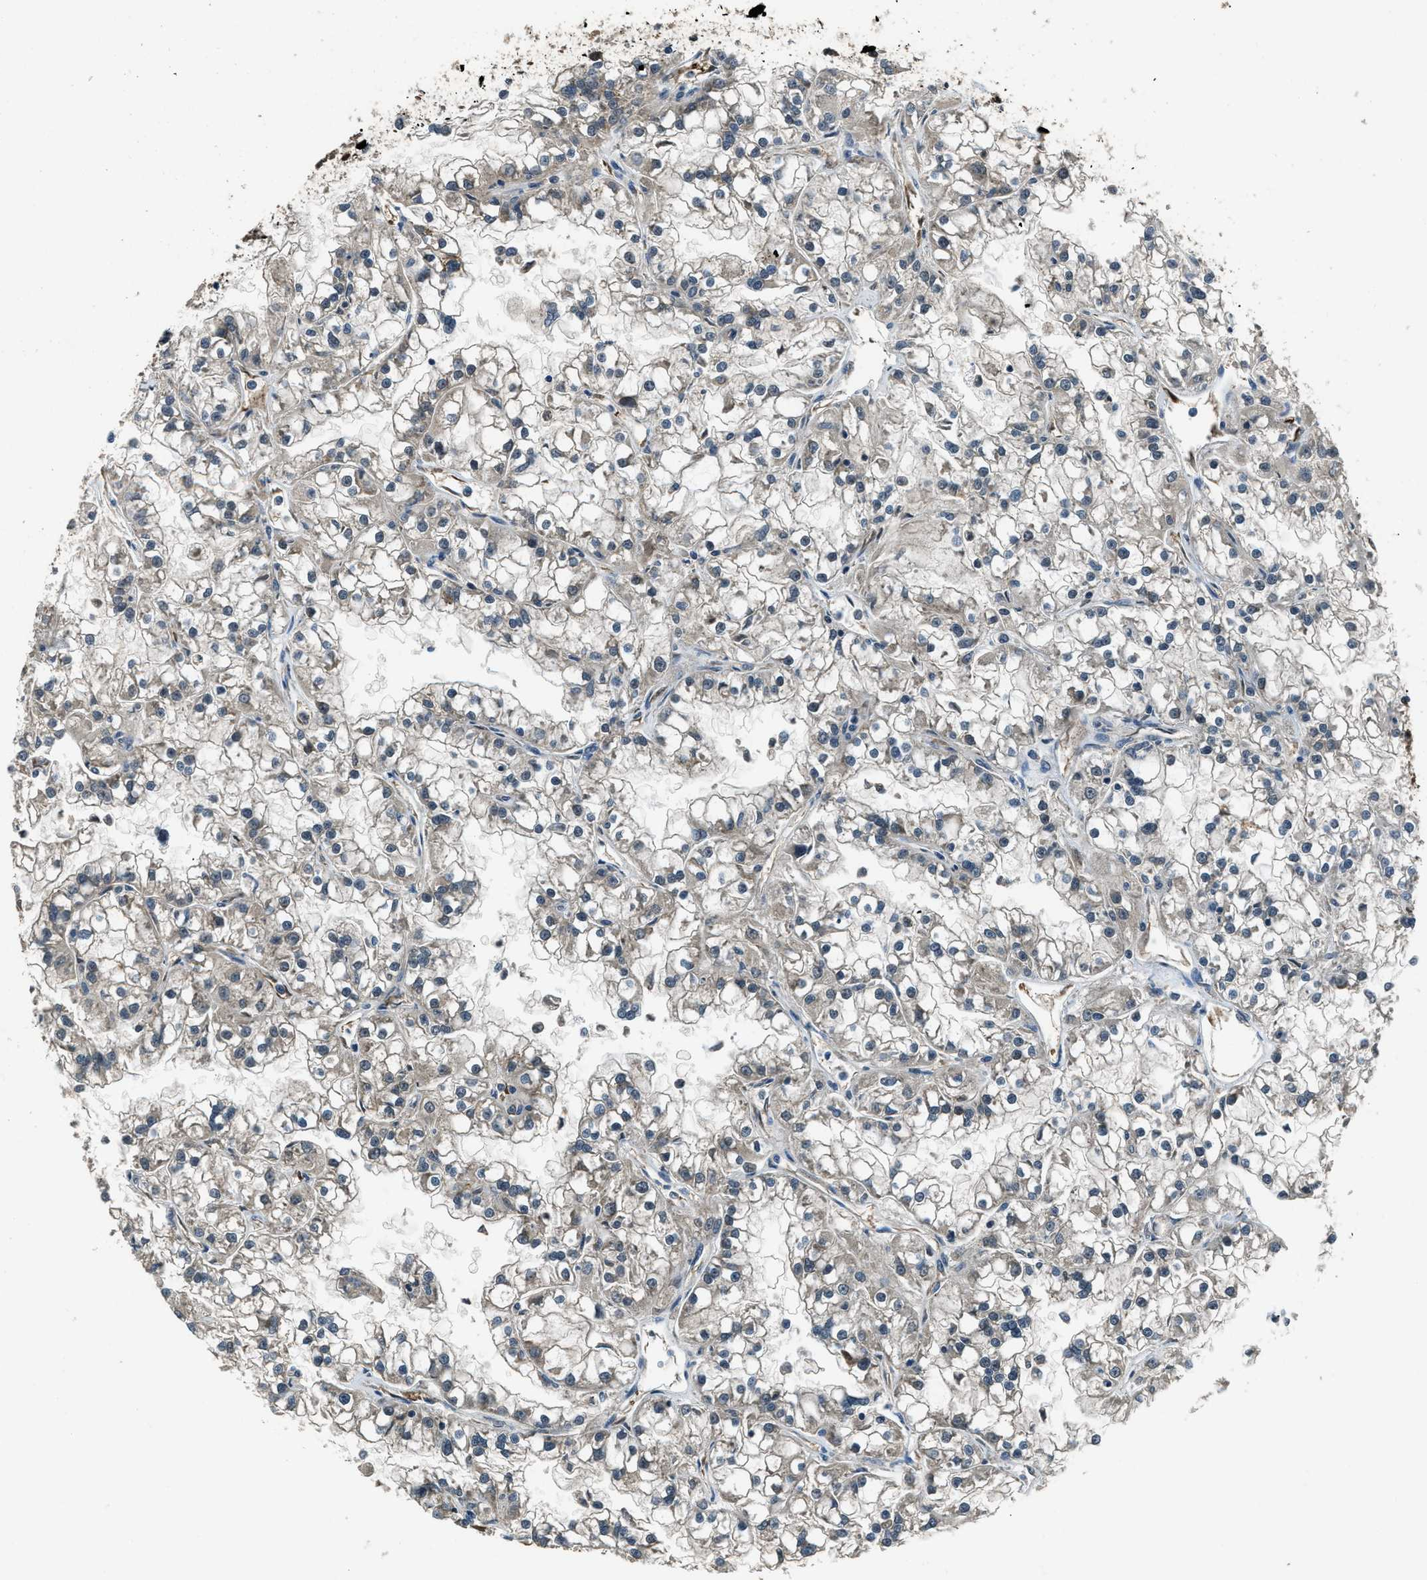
{"staining": {"intensity": "weak", "quantity": "25%-75%", "location": "cytoplasmic/membranous"}, "tissue": "renal cancer", "cell_type": "Tumor cells", "image_type": "cancer", "snomed": [{"axis": "morphology", "description": "Adenocarcinoma, NOS"}, {"axis": "topography", "description": "Kidney"}], "caption": "Weak cytoplasmic/membranous expression for a protein is identified in about 25%-75% of tumor cells of adenocarcinoma (renal) using IHC.", "gene": "NUDCD3", "patient": {"sex": "female", "age": 52}}